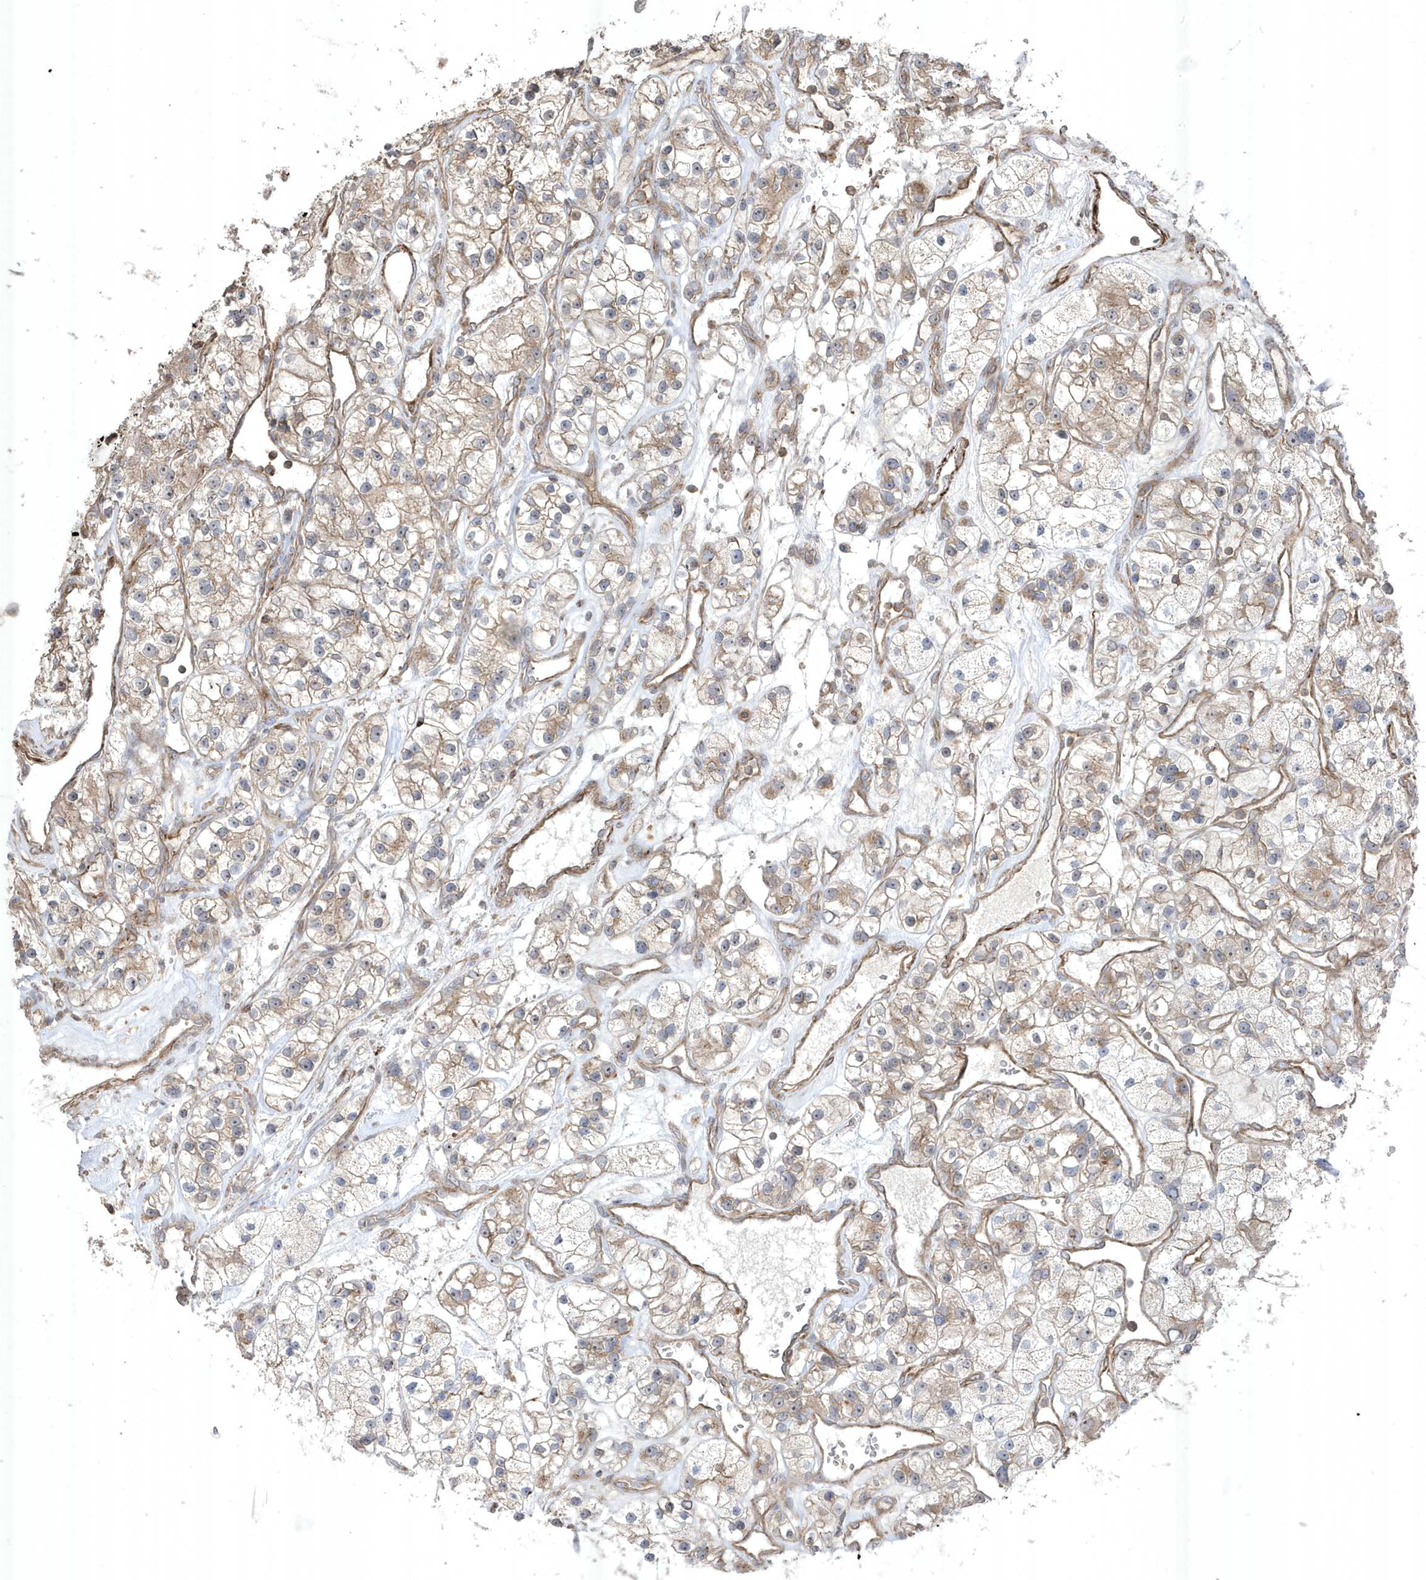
{"staining": {"intensity": "weak", "quantity": "<25%", "location": "cytoplasmic/membranous"}, "tissue": "renal cancer", "cell_type": "Tumor cells", "image_type": "cancer", "snomed": [{"axis": "morphology", "description": "Adenocarcinoma, NOS"}, {"axis": "topography", "description": "Kidney"}], "caption": "Tumor cells are negative for brown protein staining in renal cancer (adenocarcinoma).", "gene": "CETN3", "patient": {"sex": "female", "age": 57}}